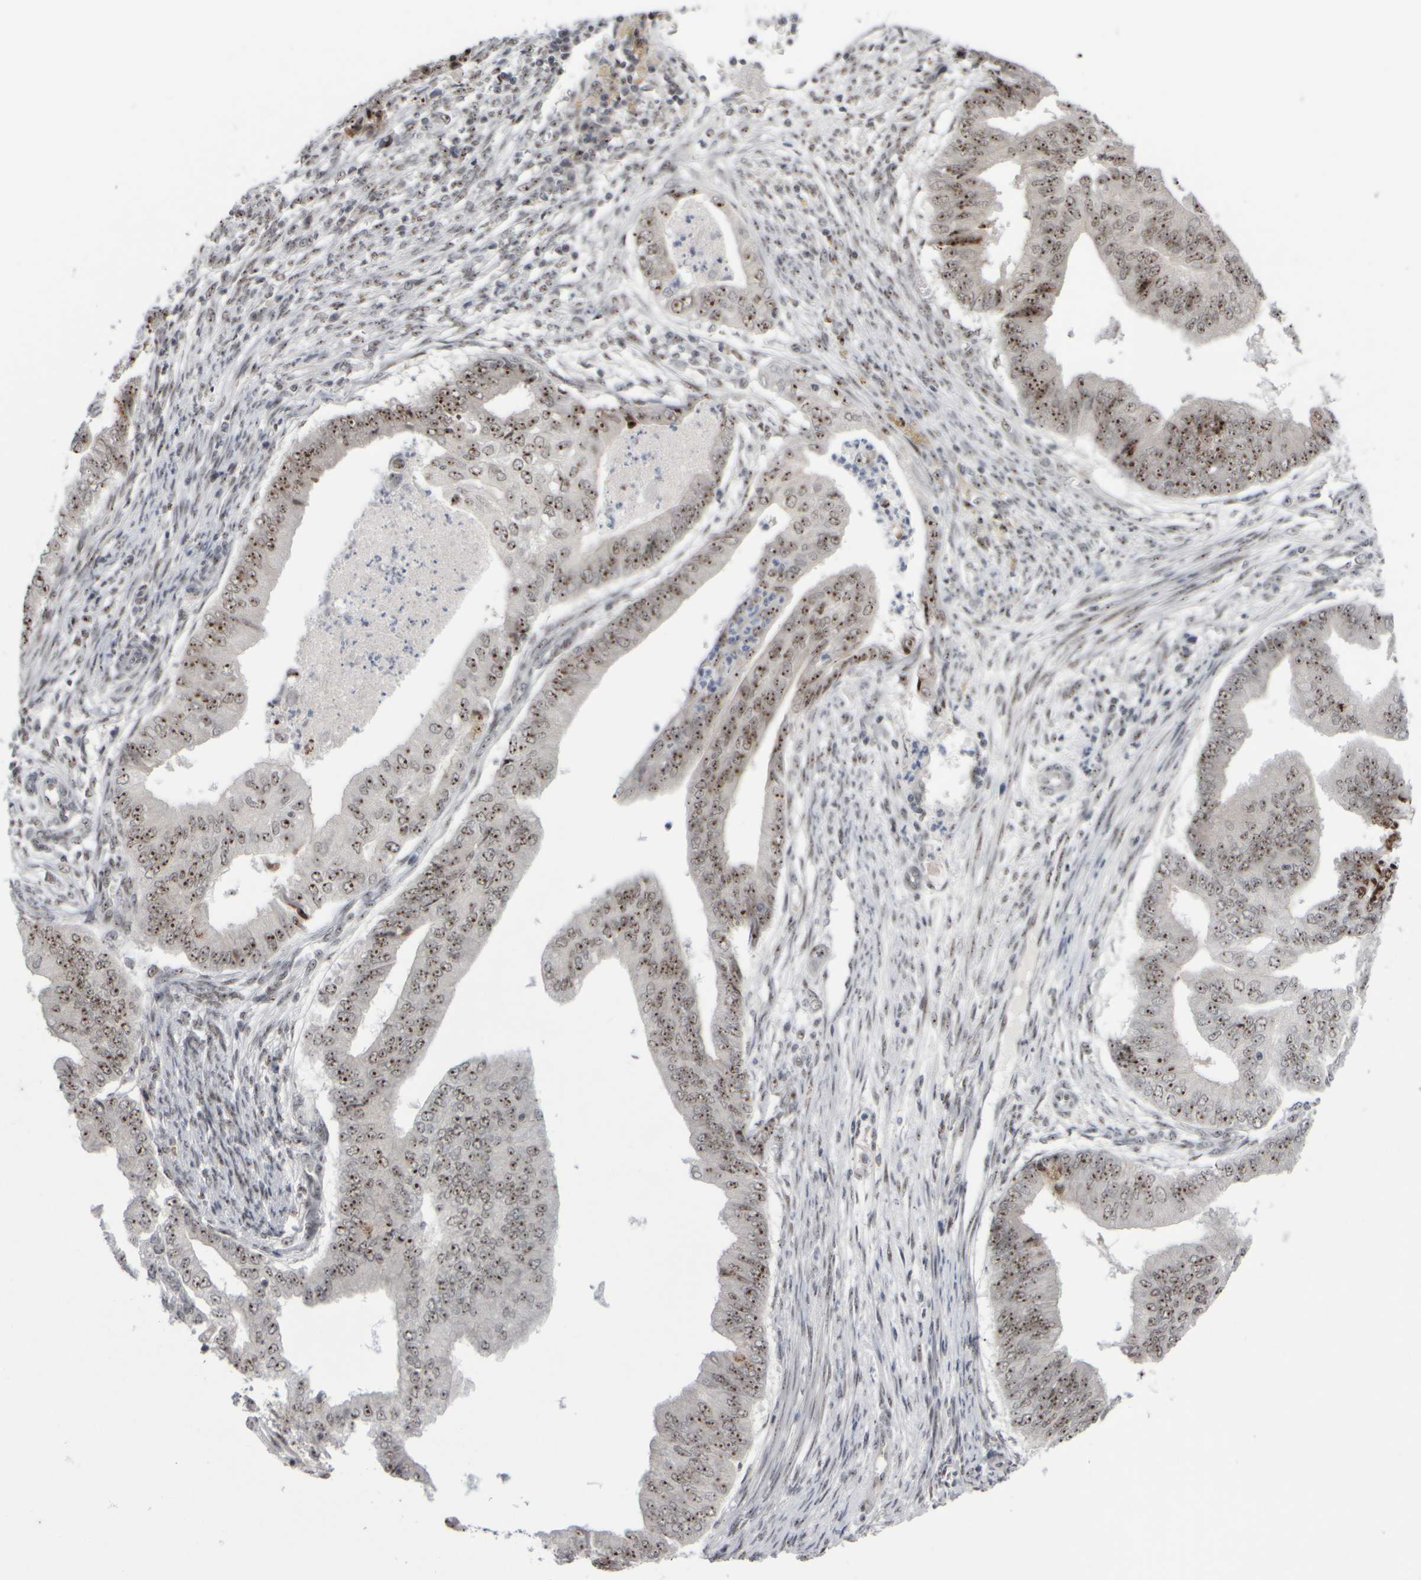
{"staining": {"intensity": "moderate", "quantity": ">75%", "location": "nuclear"}, "tissue": "endometrial cancer", "cell_type": "Tumor cells", "image_type": "cancer", "snomed": [{"axis": "morphology", "description": "Polyp, NOS"}, {"axis": "morphology", "description": "Adenocarcinoma, NOS"}, {"axis": "morphology", "description": "Adenoma, NOS"}, {"axis": "topography", "description": "Endometrium"}], "caption": "Immunohistochemical staining of polyp (endometrial) demonstrates medium levels of moderate nuclear protein staining in approximately >75% of tumor cells.", "gene": "SURF6", "patient": {"sex": "female", "age": 79}}